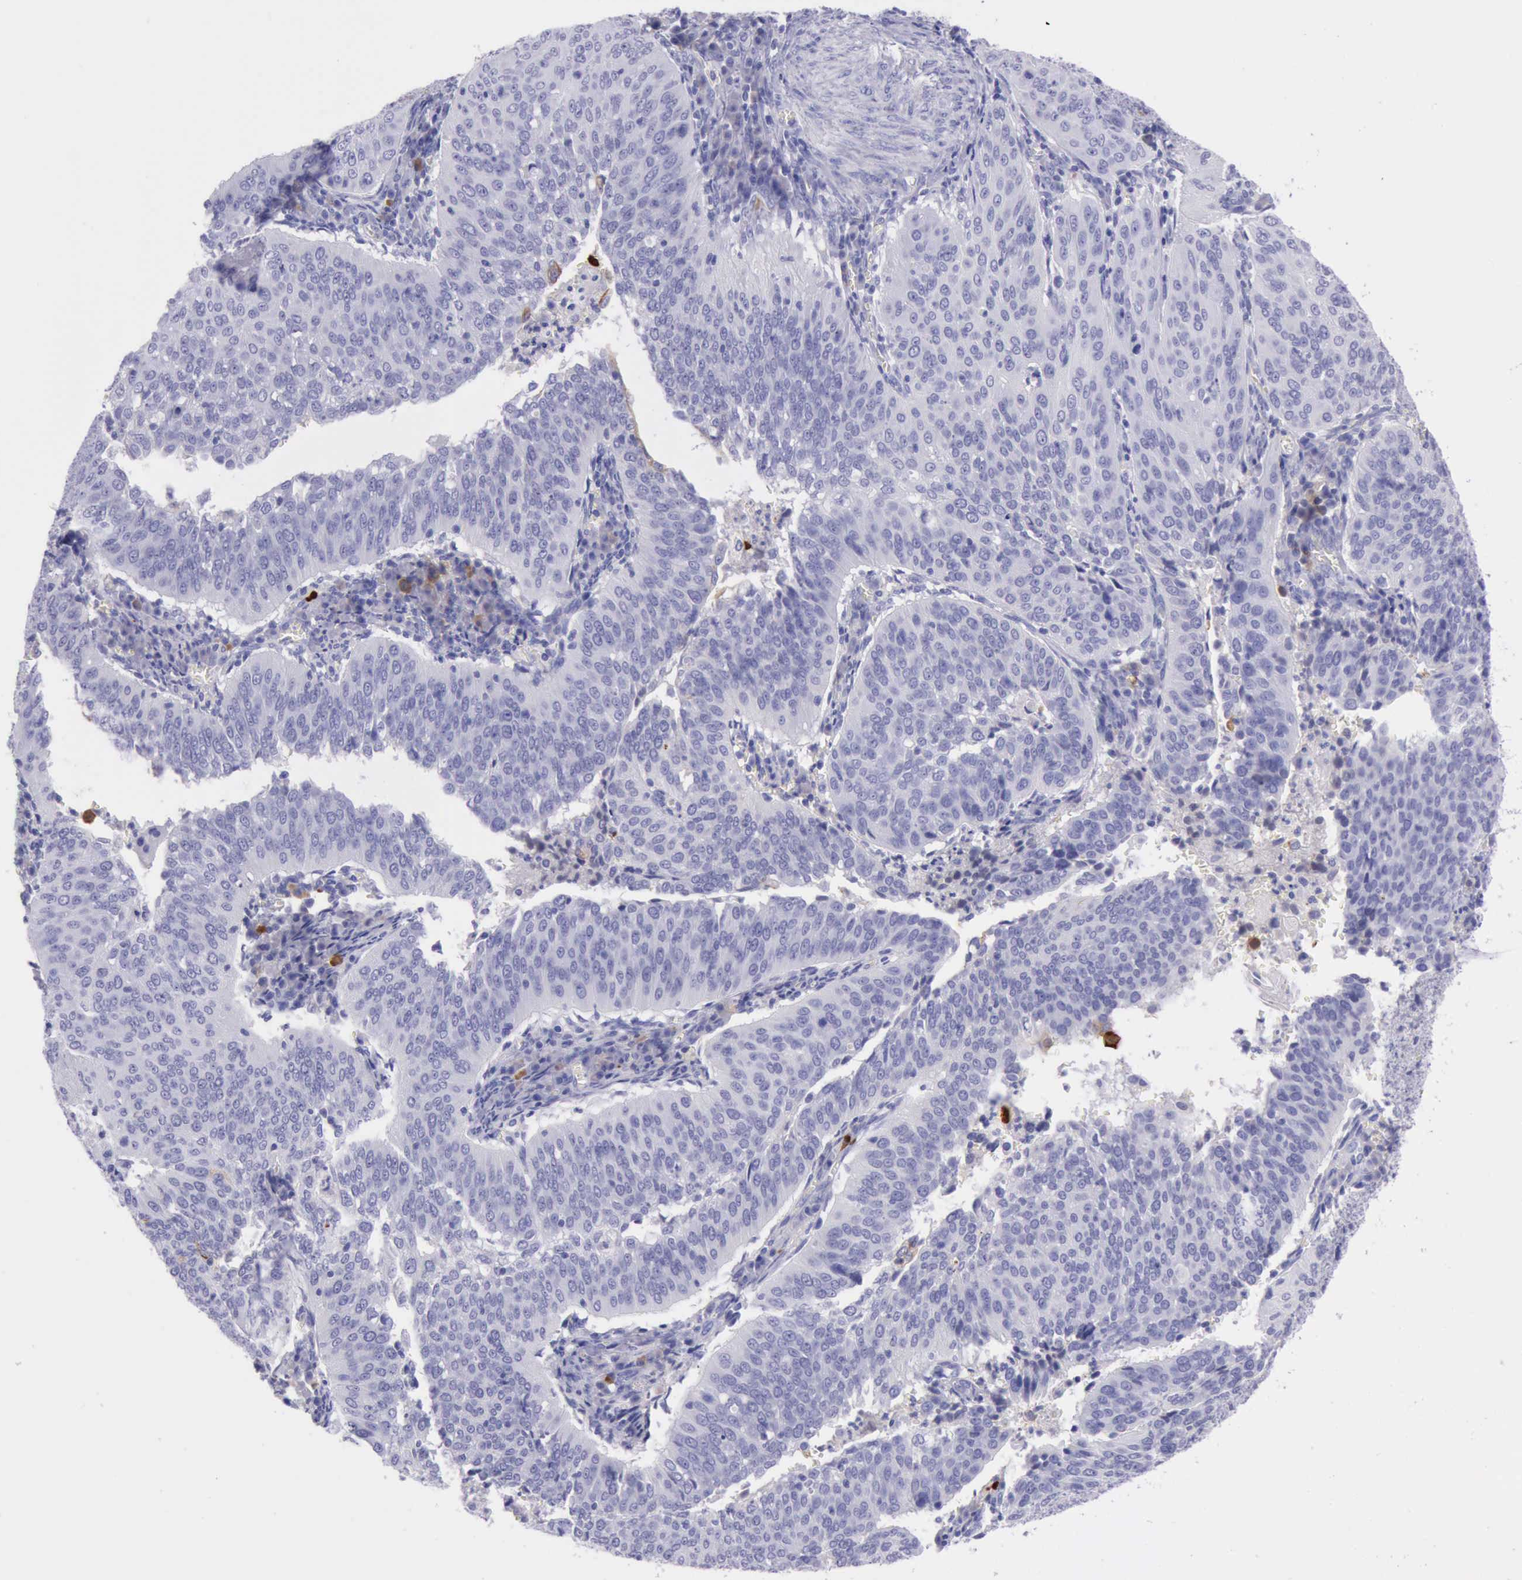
{"staining": {"intensity": "negative", "quantity": "none", "location": "none"}, "tissue": "cervical cancer", "cell_type": "Tumor cells", "image_type": "cancer", "snomed": [{"axis": "morphology", "description": "Squamous cell carcinoma, NOS"}, {"axis": "topography", "description": "Cervix"}], "caption": "The micrograph reveals no staining of tumor cells in squamous cell carcinoma (cervical).", "gene": "KRT8", "patient": {"sex": "female", "age": 39}}